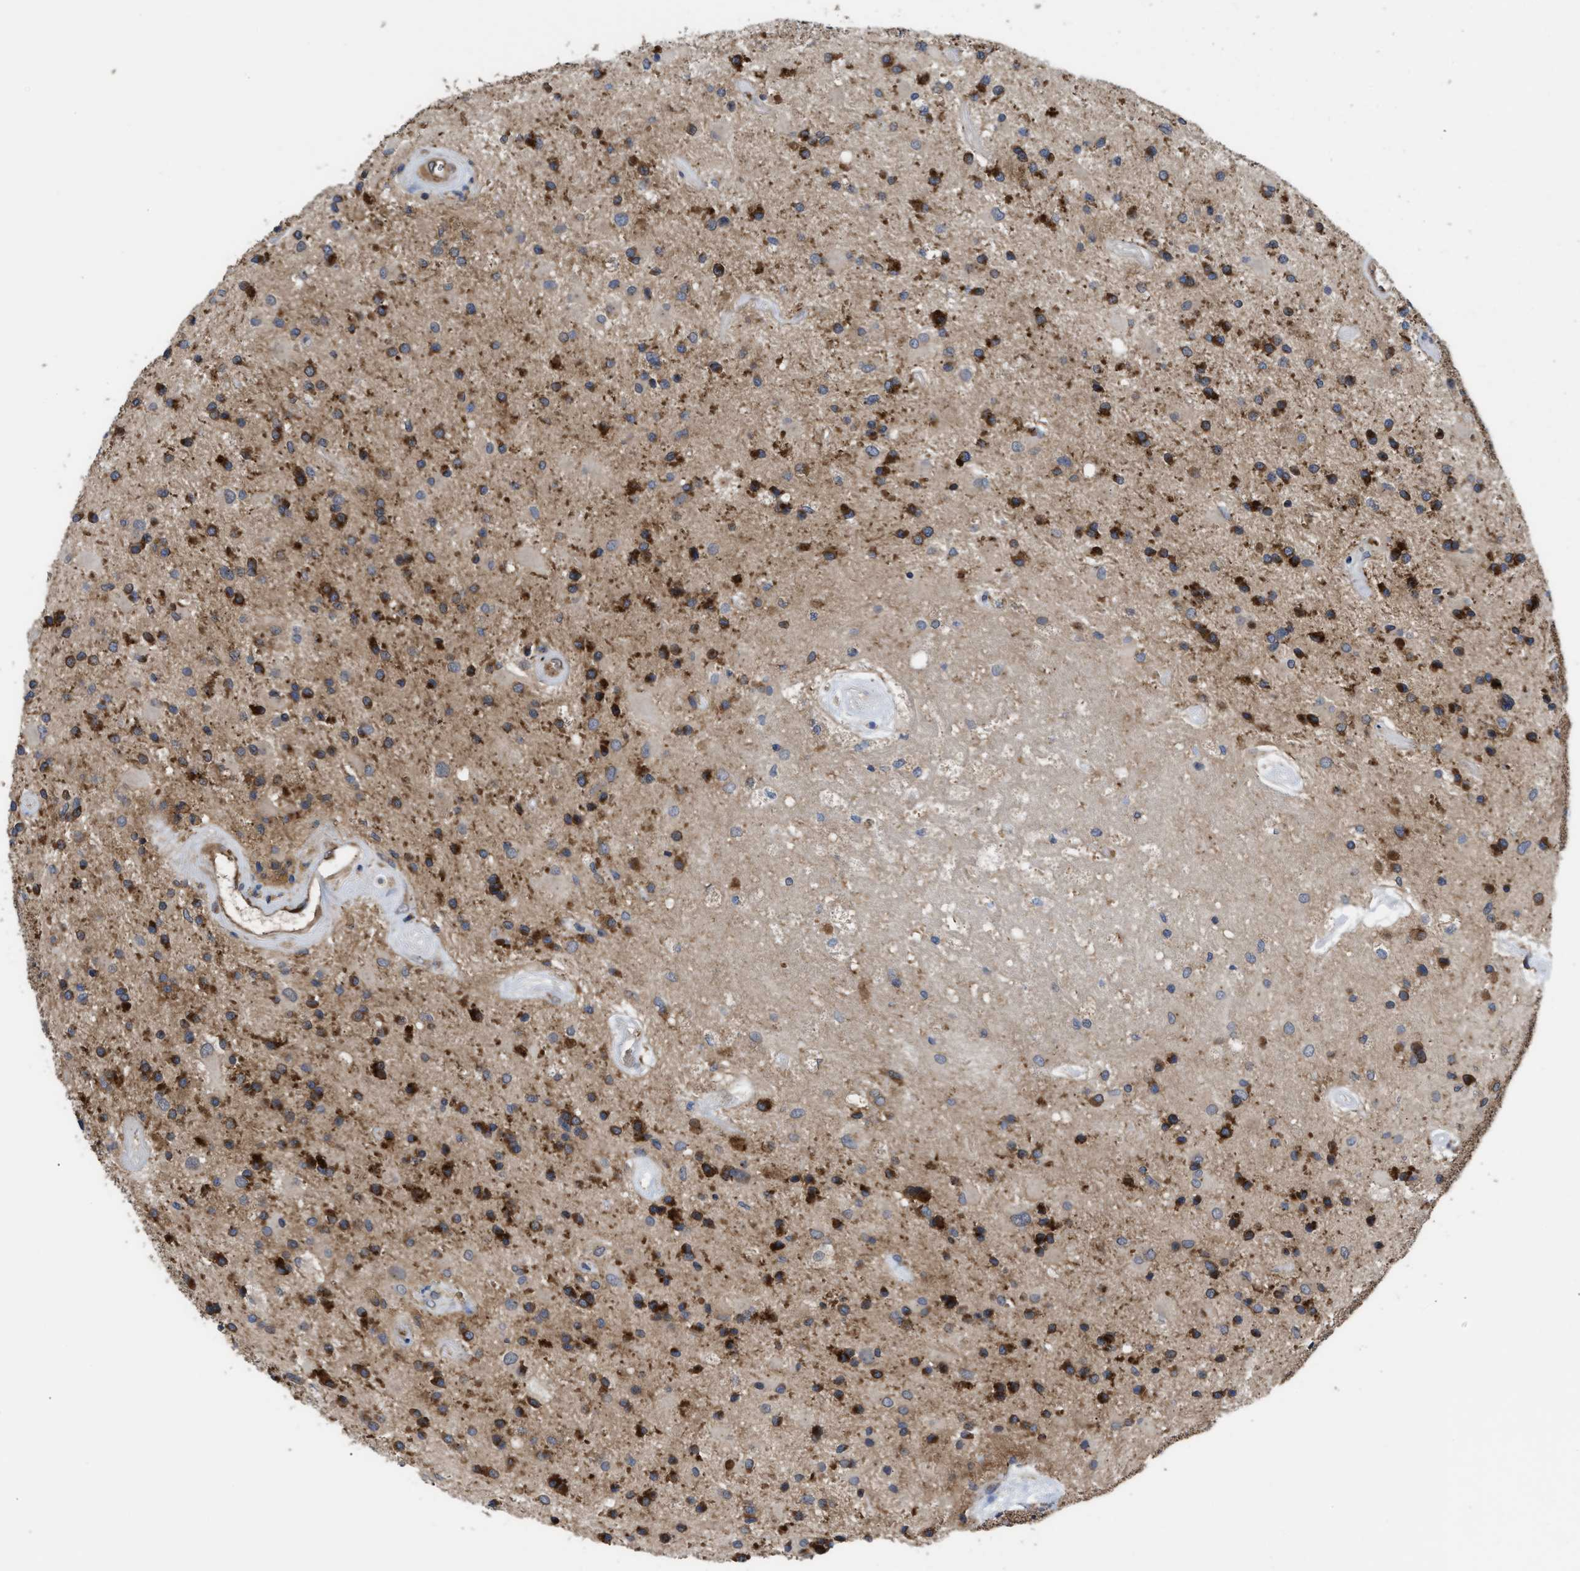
{"staining": {"intensity": "moderate", "quantity": ">75%", "location": "cytoplasmic/membranous"}, "tissue": "glioma", "cell_type": "Tumor cells", "image_type": "cancer", "snomed": [{"axis": "morphology", "description": "Glioma, malignant, Low grade"}, {"axis": "topography", "description": "Brain"}], "caption": "High-power microscopy captured an immunohistochemistry (IHC) photomicrograph of glioma, revealing moderate cytoplasmic/membranous staining in approximately >75% of tumor cells.", "gene": "LAPTM4B", "patient": {"sex": "male", "age": 58}}